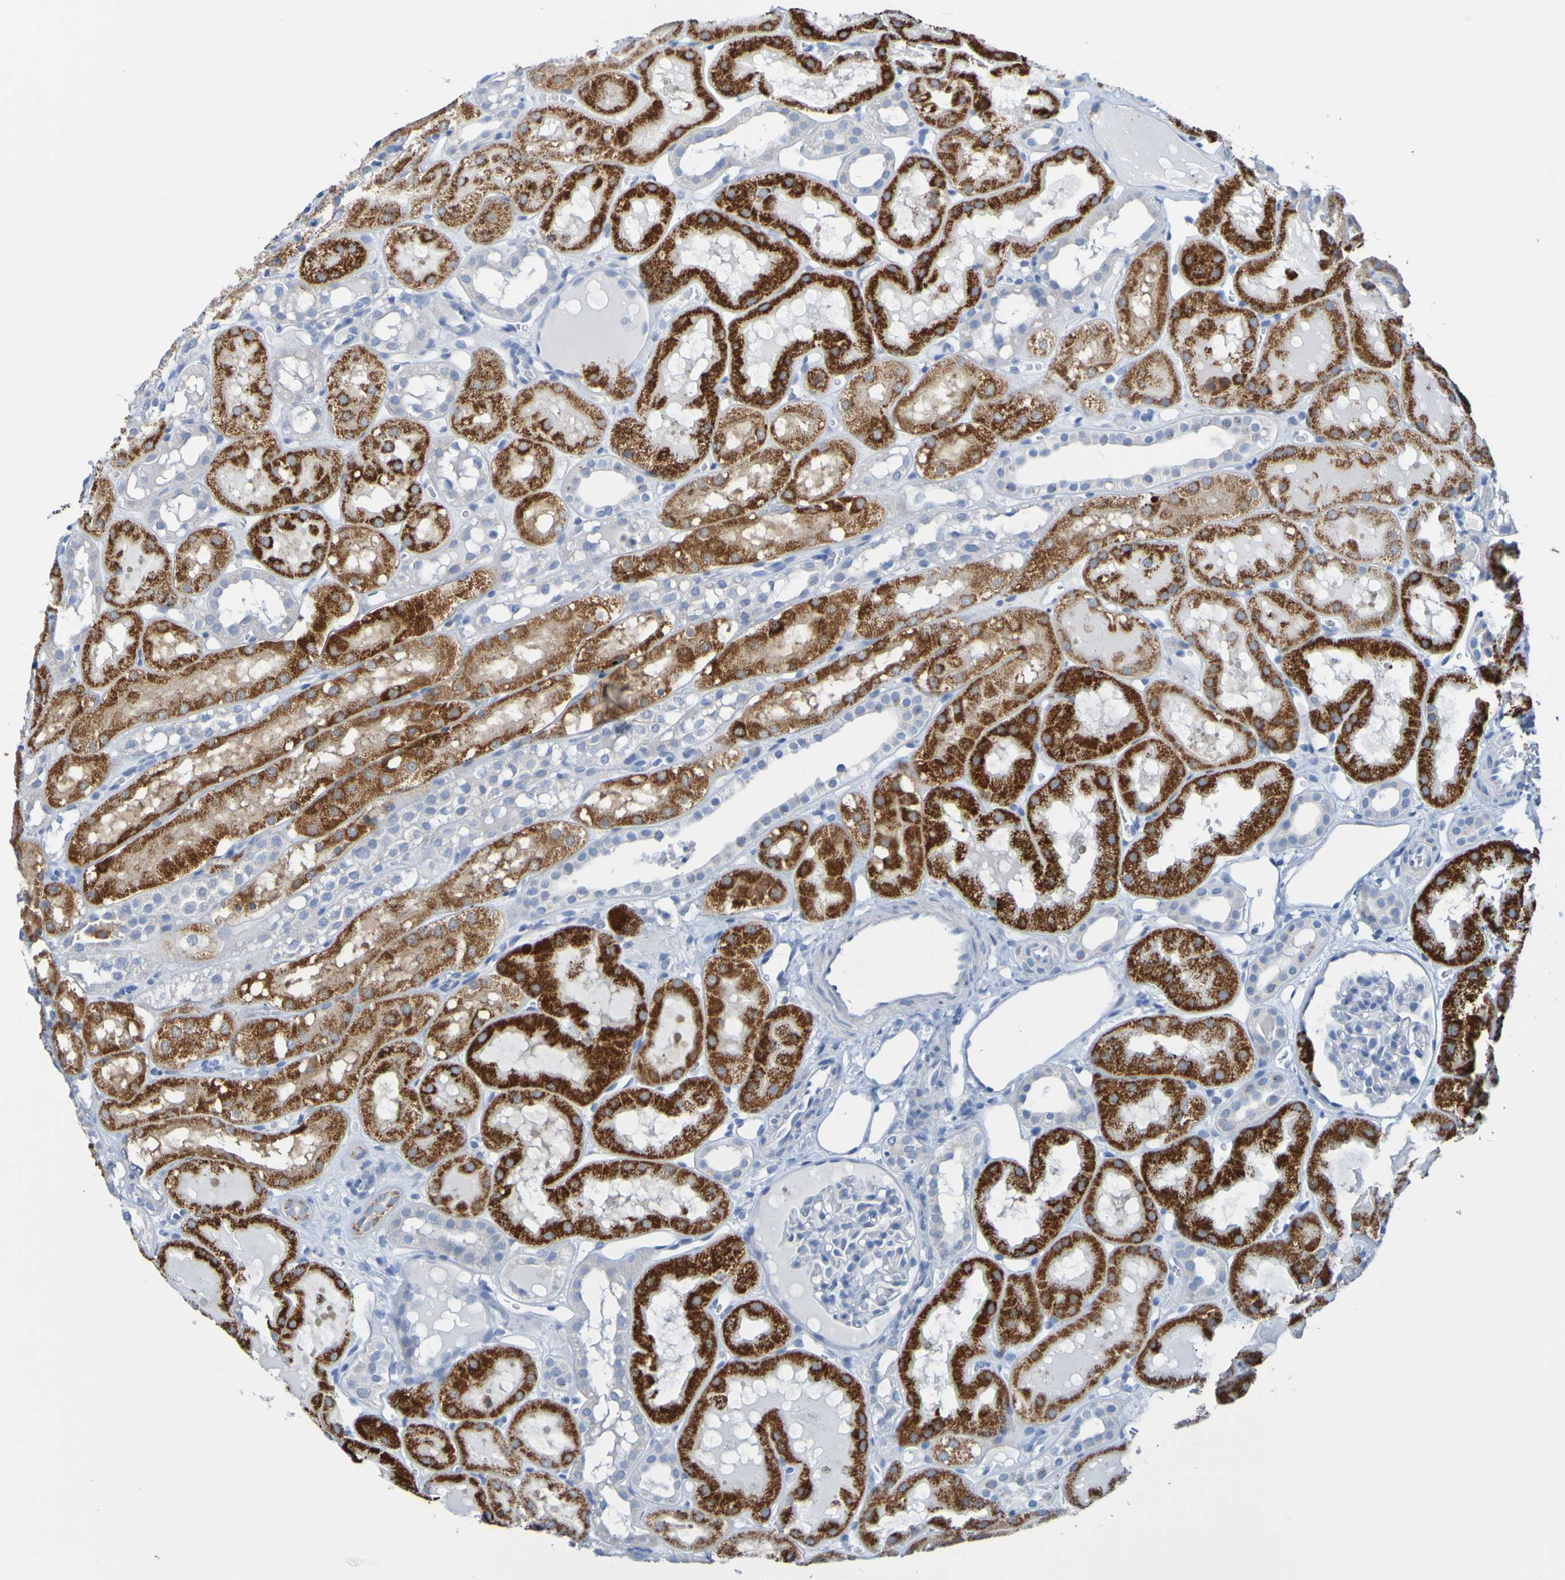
{"staining": {"intensity": "negative", "quantity": "none", "location": "none"}, "tissue": "kidney", "cell_type": "Cells in glomeruli", "image_type": "normal", "snomed": [{"axis": "morphology", "description": "Normal tissue, NOS"}, {"axis": "topography", "description": "Kidney"}, {"axis": "topography", "description": "Urinary bladder"}], "caption": "Micrograph shows no significant protein positivity in cells in glomeruli of benign kidney. Brightfield microscopy of immunohistochemistry stained with DAB (3,3'-diaminobenzidine) (brown) and hematoxylin (blue), captured at high magnification.", "gene": "ACMSD", "patient": {"sex": "male", "age": 16}}